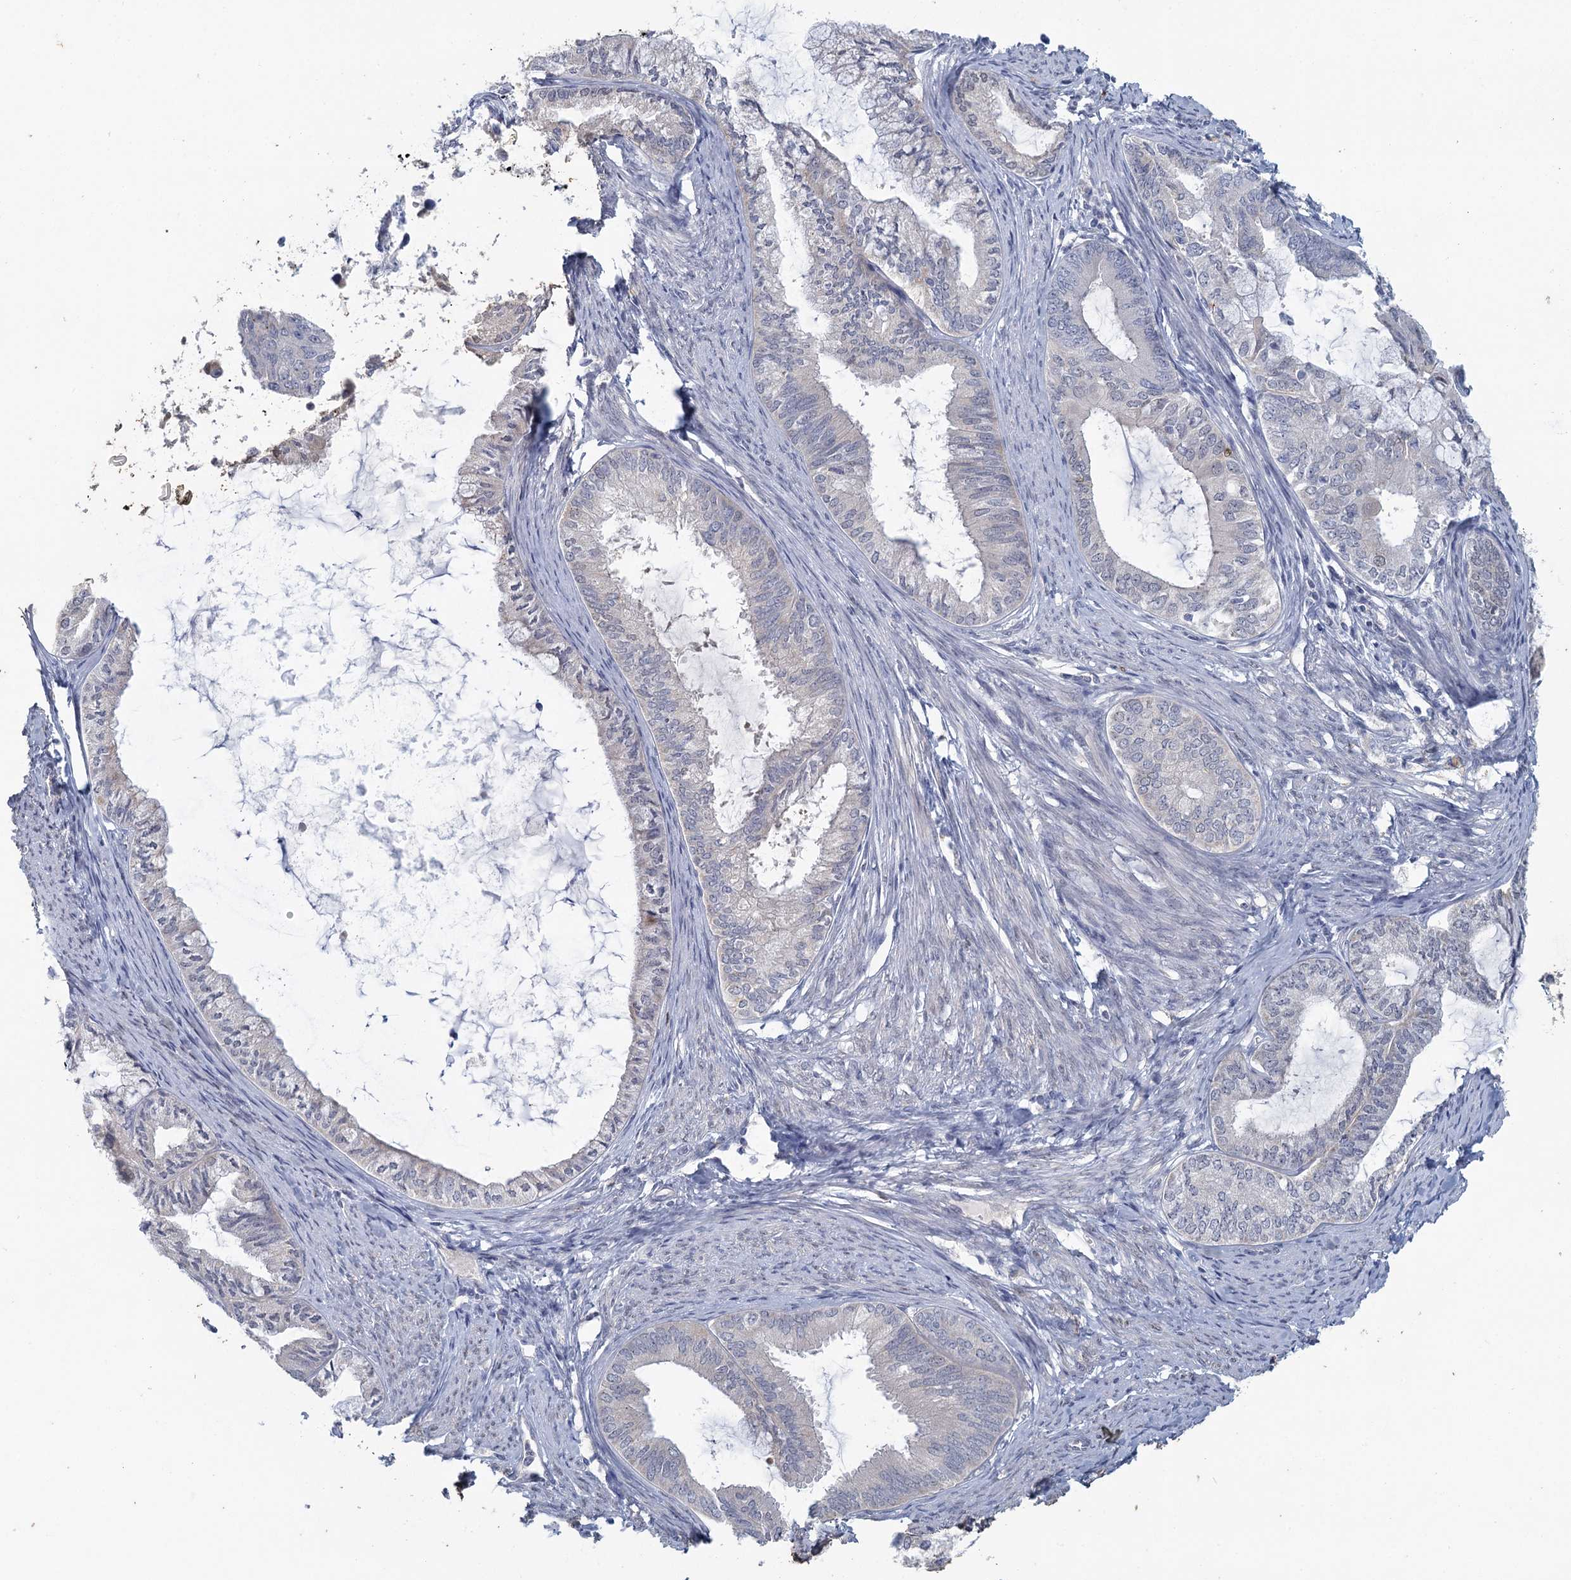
{"staining": {"intensity": "negative", "quantity": "none", "location": "none"}, "tissue": "endometrial cancer", "cell_type": "Tumor cells", "image_type": "cancer", "snomed": [{"axis": "morphology", "description": "Adenocarcinoma, NOS"}, {"axis": "topography", "description": "Endometrium"}], "caption": "This is a micrograph of IHC staining of endometrial adenocarcinoma, which shows no positivity in tumor cells.", "gene": "MYO7B", "patient": {"sex": "female", "age": 86}}